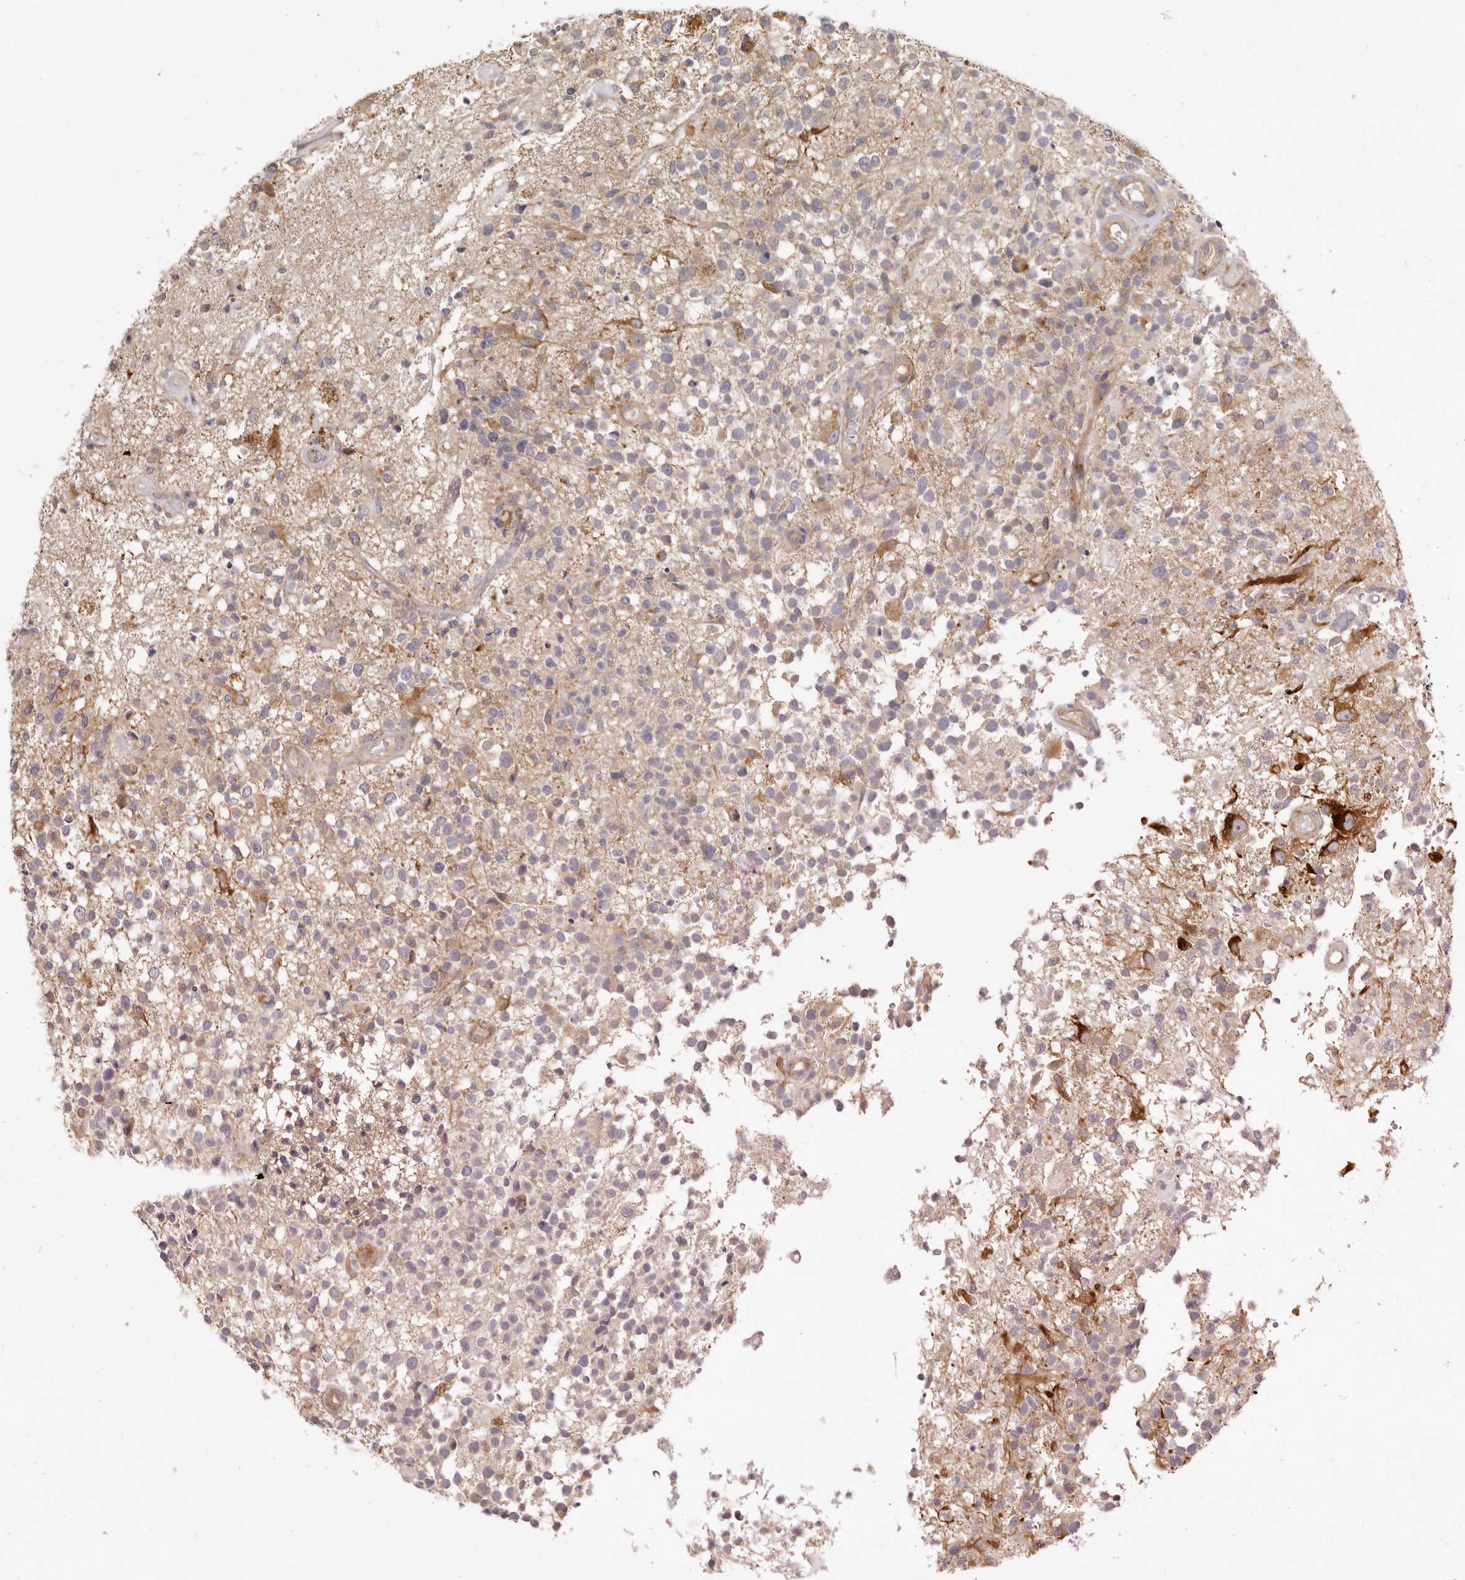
{"staining": {"intensity": "weak", "quantity": ">75%", "location": "cytoplasmic/membranous"}, "tissue": "glioma", "cell_type": "Tumor cells", "image_type": "cancer", "snomed": [{"axis": "morphology", "description": "Glioma, malignant, High grade"}, {"axis": "morphology", "description": "Glioblastoma, NOS"}, {"axis": "topography", "description": "Brain"}], "caption": "This image exhibits malignant glioma (high-grade) stained with IHC to label a protein in brown. The cytoplasmic/membranous of tumor cells show weak positivity for the protein. Nuclei are counter-stained blue.", "gene": "ADAMTS9", "patient": {"sex": "male", "age": 60}}